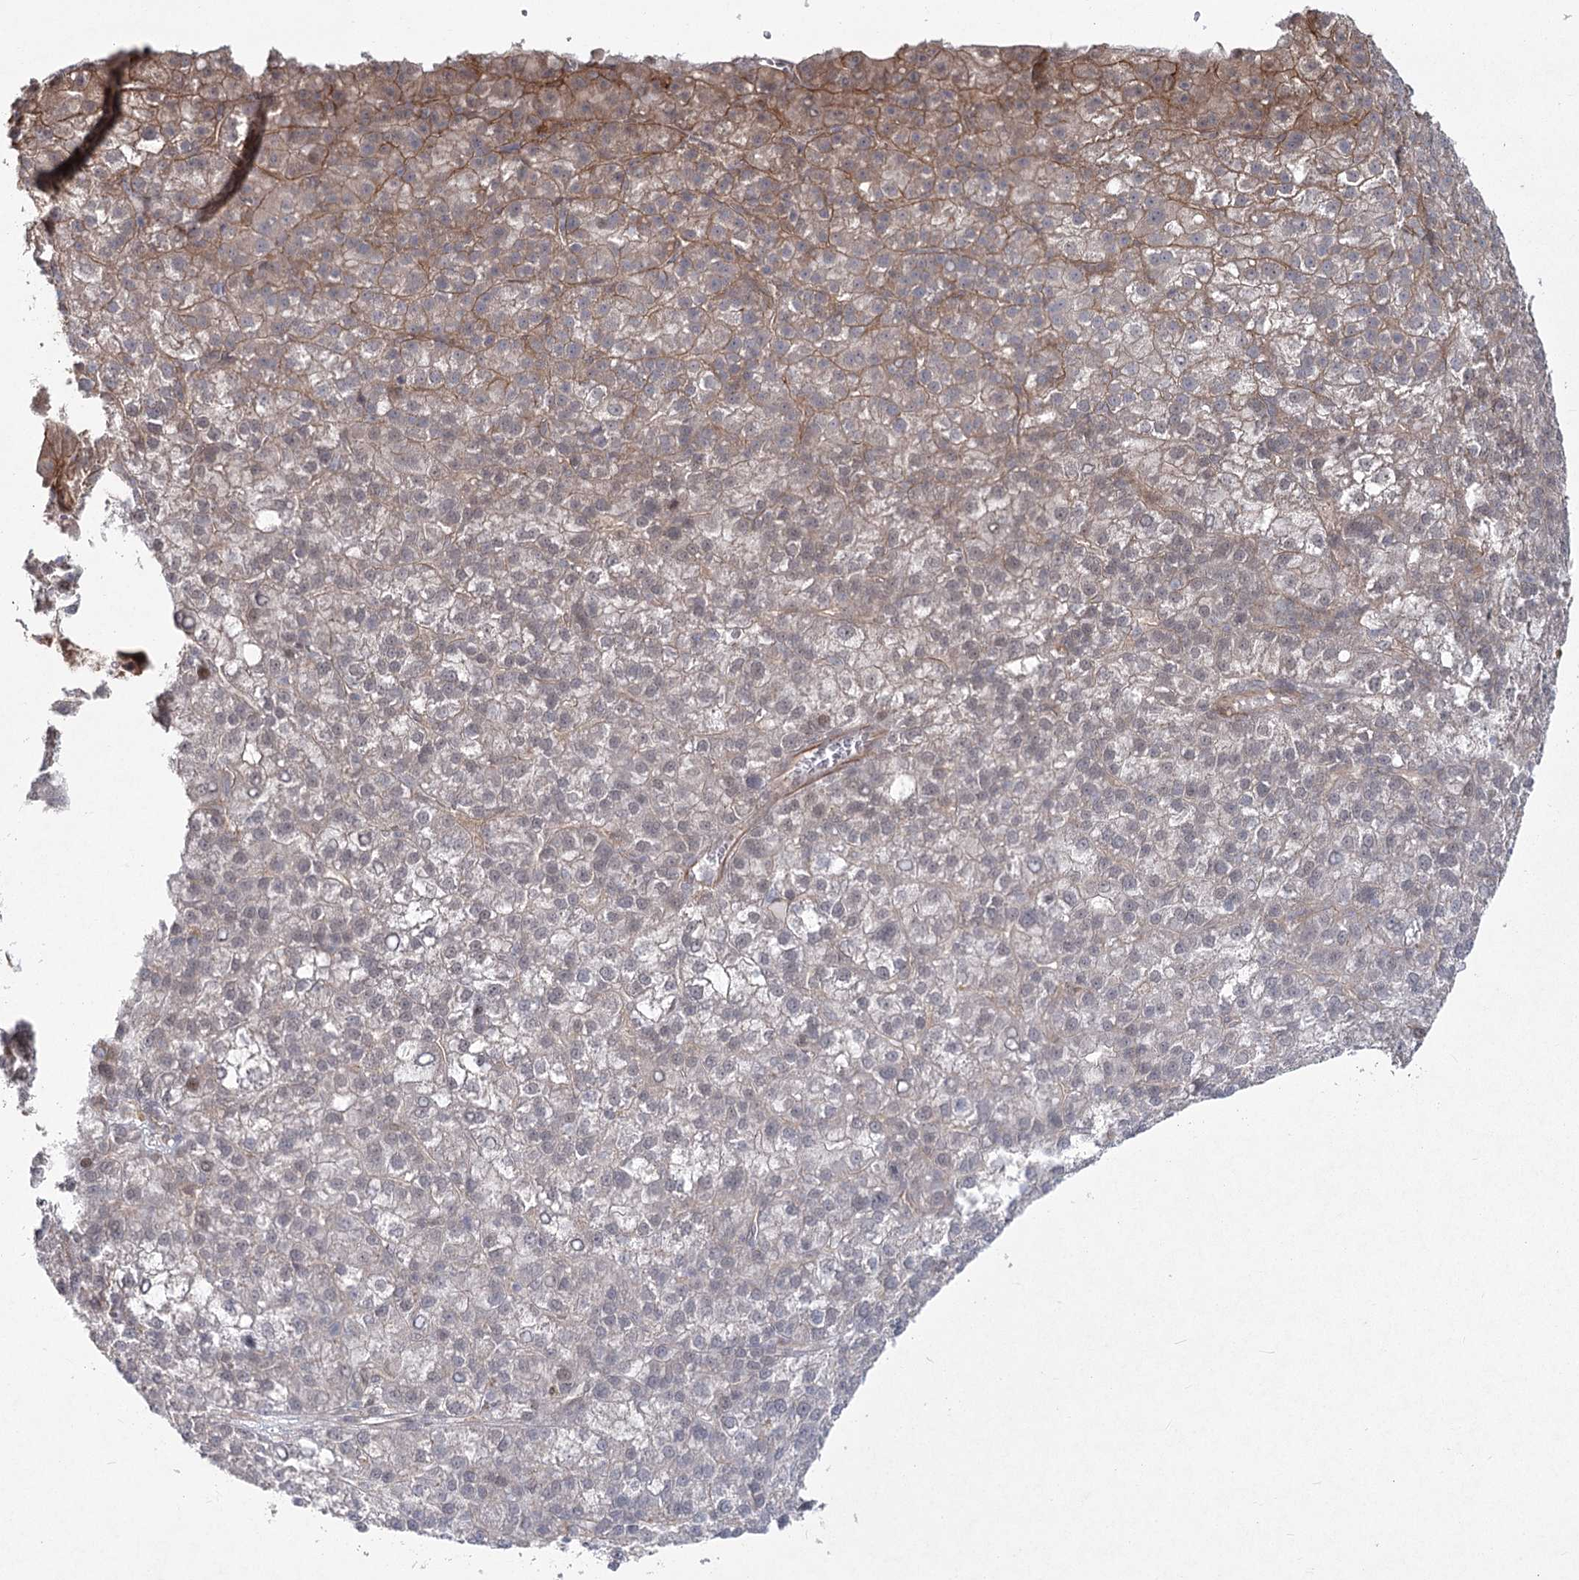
{"staining": {"intensity": "moderate", "quantity": "25%-75%", "location": "cytoplasmic/membranous"}, "tissue": "liver cancer", "cell_type": "Tumor cells", "image_type": "cancer", "snomed": [{"axis": "morphology", "description": "Carcinoma, Hepatocellular, NOS"}, {"axis": "topography", "description": "Liver"}], "caption": "Liver cancer (hepatocellular carcinoma) stained with DAB immunohistochemistry demonstrates medium levels of moderate cytoplasmic/membranous staining in about 25%-75% of tumor cells. Using DAB (3,3'-diaminobenzidine) (brown) and hematoxylin (blue) stains, captured at high magnification using brightfield microscopy.", "gene": "AP2M1", "patient": {"sex": "female", "age": 58}}